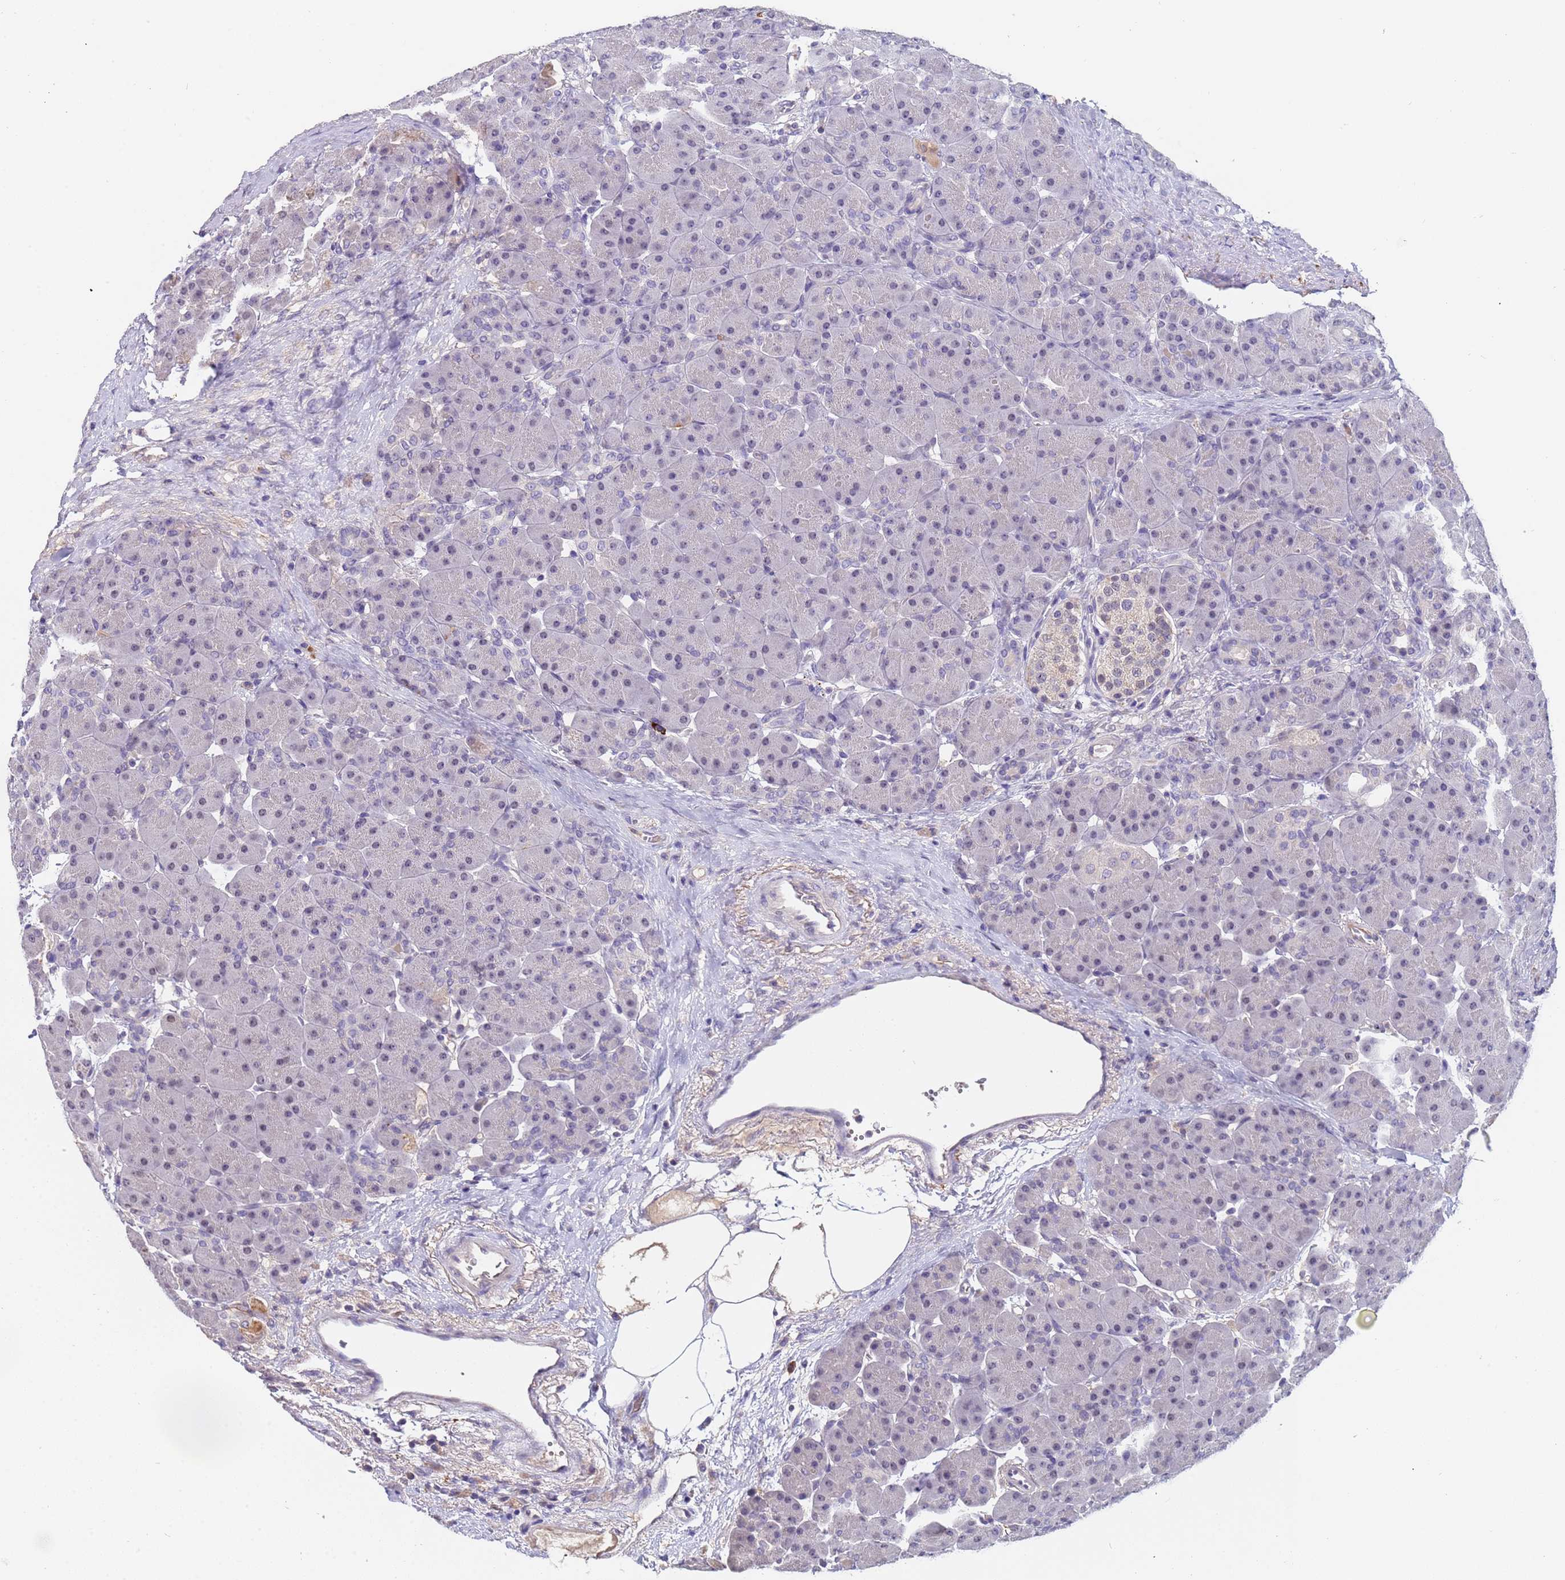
{"staining": {"intensity": "weak", "quantity": "<25%", "location": "nuclear"}, "tissue": "pancreas", "cell_type": "Exocrine glandular cells", "image_type": "normal", "snomed": [{"axis": "morphology", "description": "Normal tissue, NOS"}, {"axis": "topography", "description": "Pancreas"}], "caption": "High power microscopy photomicrograph of an immunohistochemistry histopathology image of benign pancreas, revealing no significant positivity in exocrine glandular cells. The staining was performed using DAB (3,3'-diaminobenzidine) to visualize the protein expression in brown, while the nuclei were stained in blue with hematoxylin (Magnification: 20x).", "gene": "ZNF248", "patient": {"sex": "male", "age": 66}}